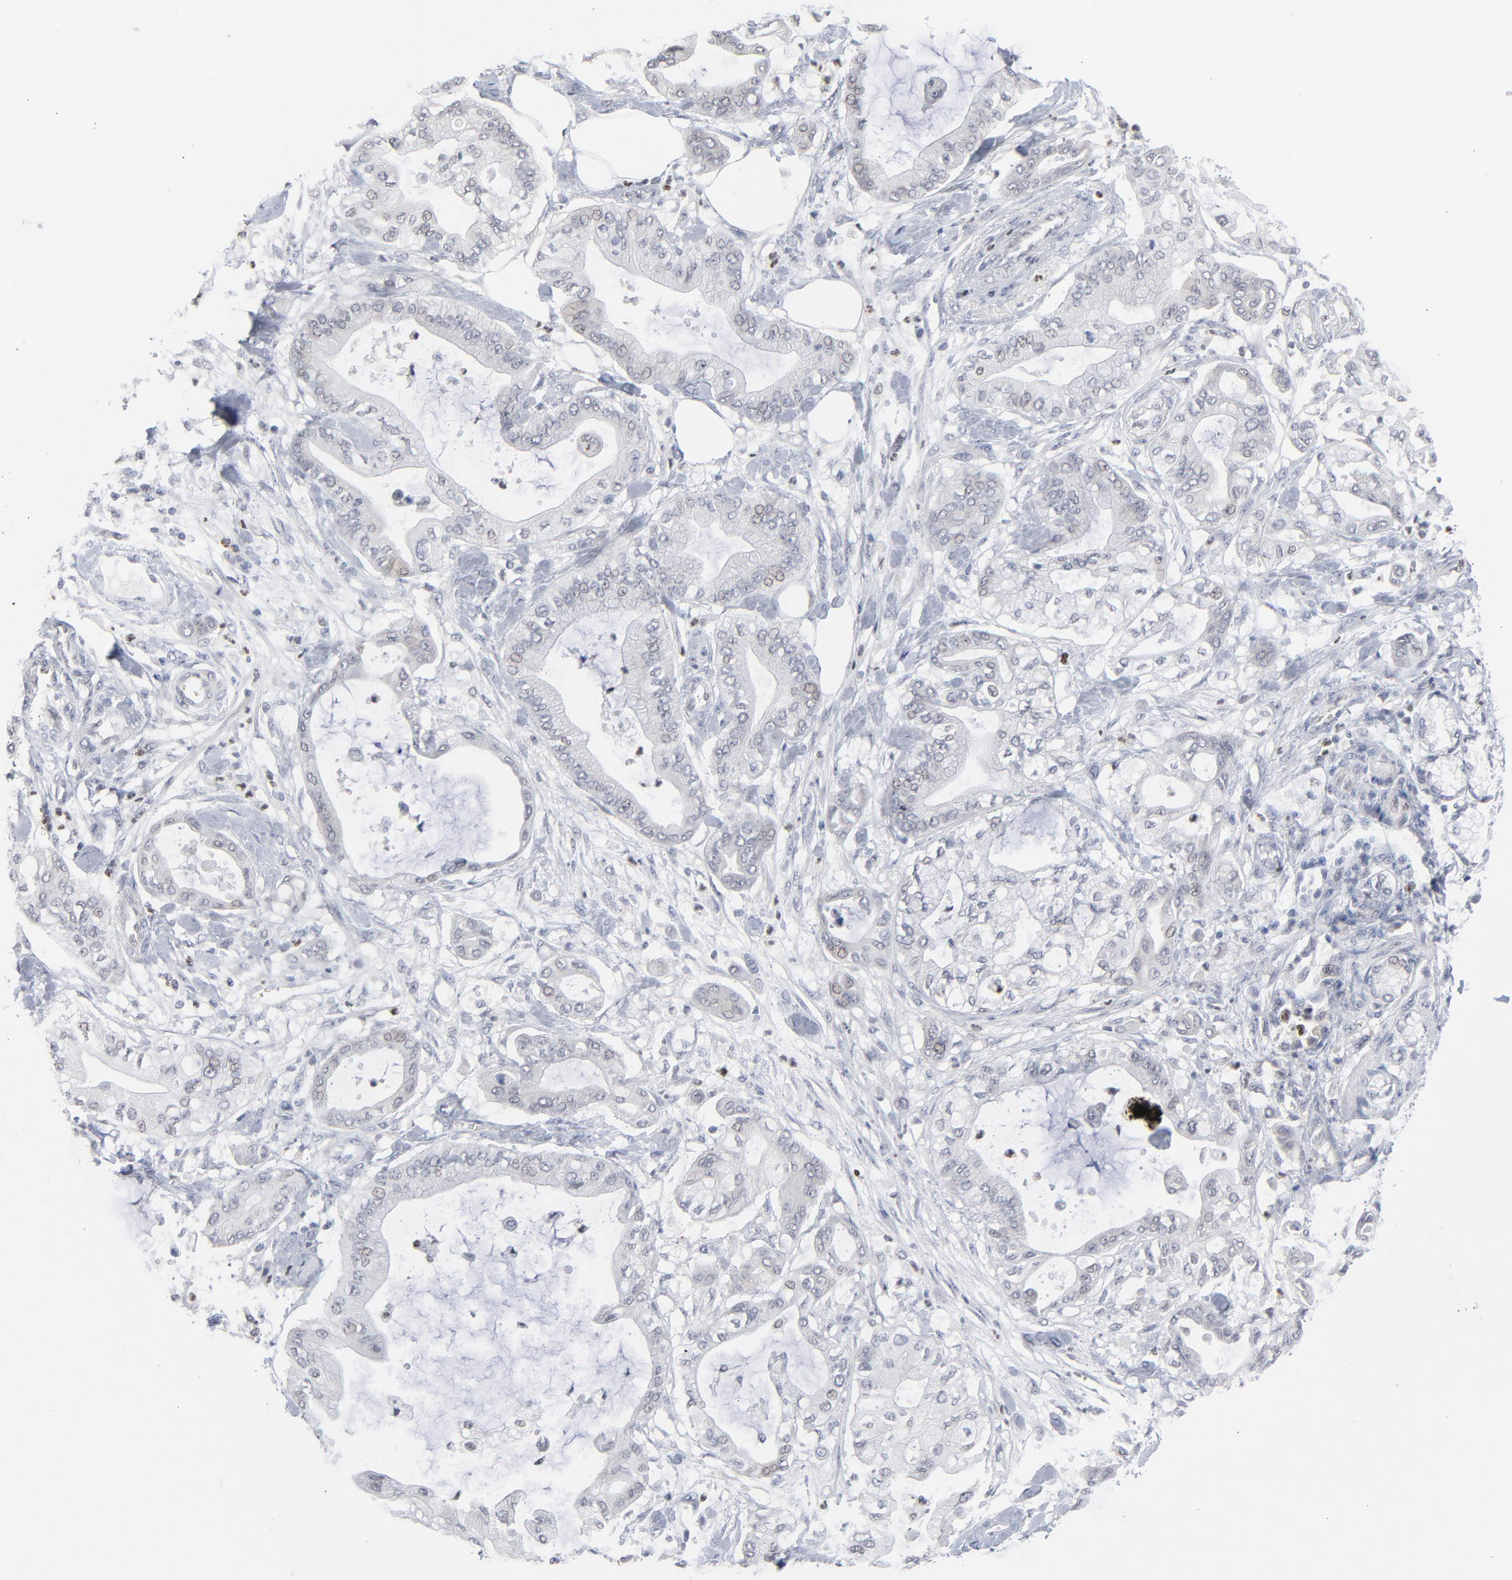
{"staining": {"intensity": "negative", "quantity": "none", "location": "none"}, "tissue": "pancreatic cancer", "cell_type": "Tumor cells", "image_type": "cancer", "snomed": [{"axis": "morphology", "description": "Adenocarcinoma, NOS"}, {"axis": "morphology", "description": "Adenocarcinoma, metastatic, NOS"}, {"axis": "topography", "description": "Lymph node"}, {"axis": "topography", "description": "Pancreas"}, {"axis": "topography", "description": "Duodenum"}], "caption": "The IHC image has no significant staining in tumor cells of pancreatic cancer tissue.", "gene": "FOXN2", "patient": {"sex": "female", "age": 64}}